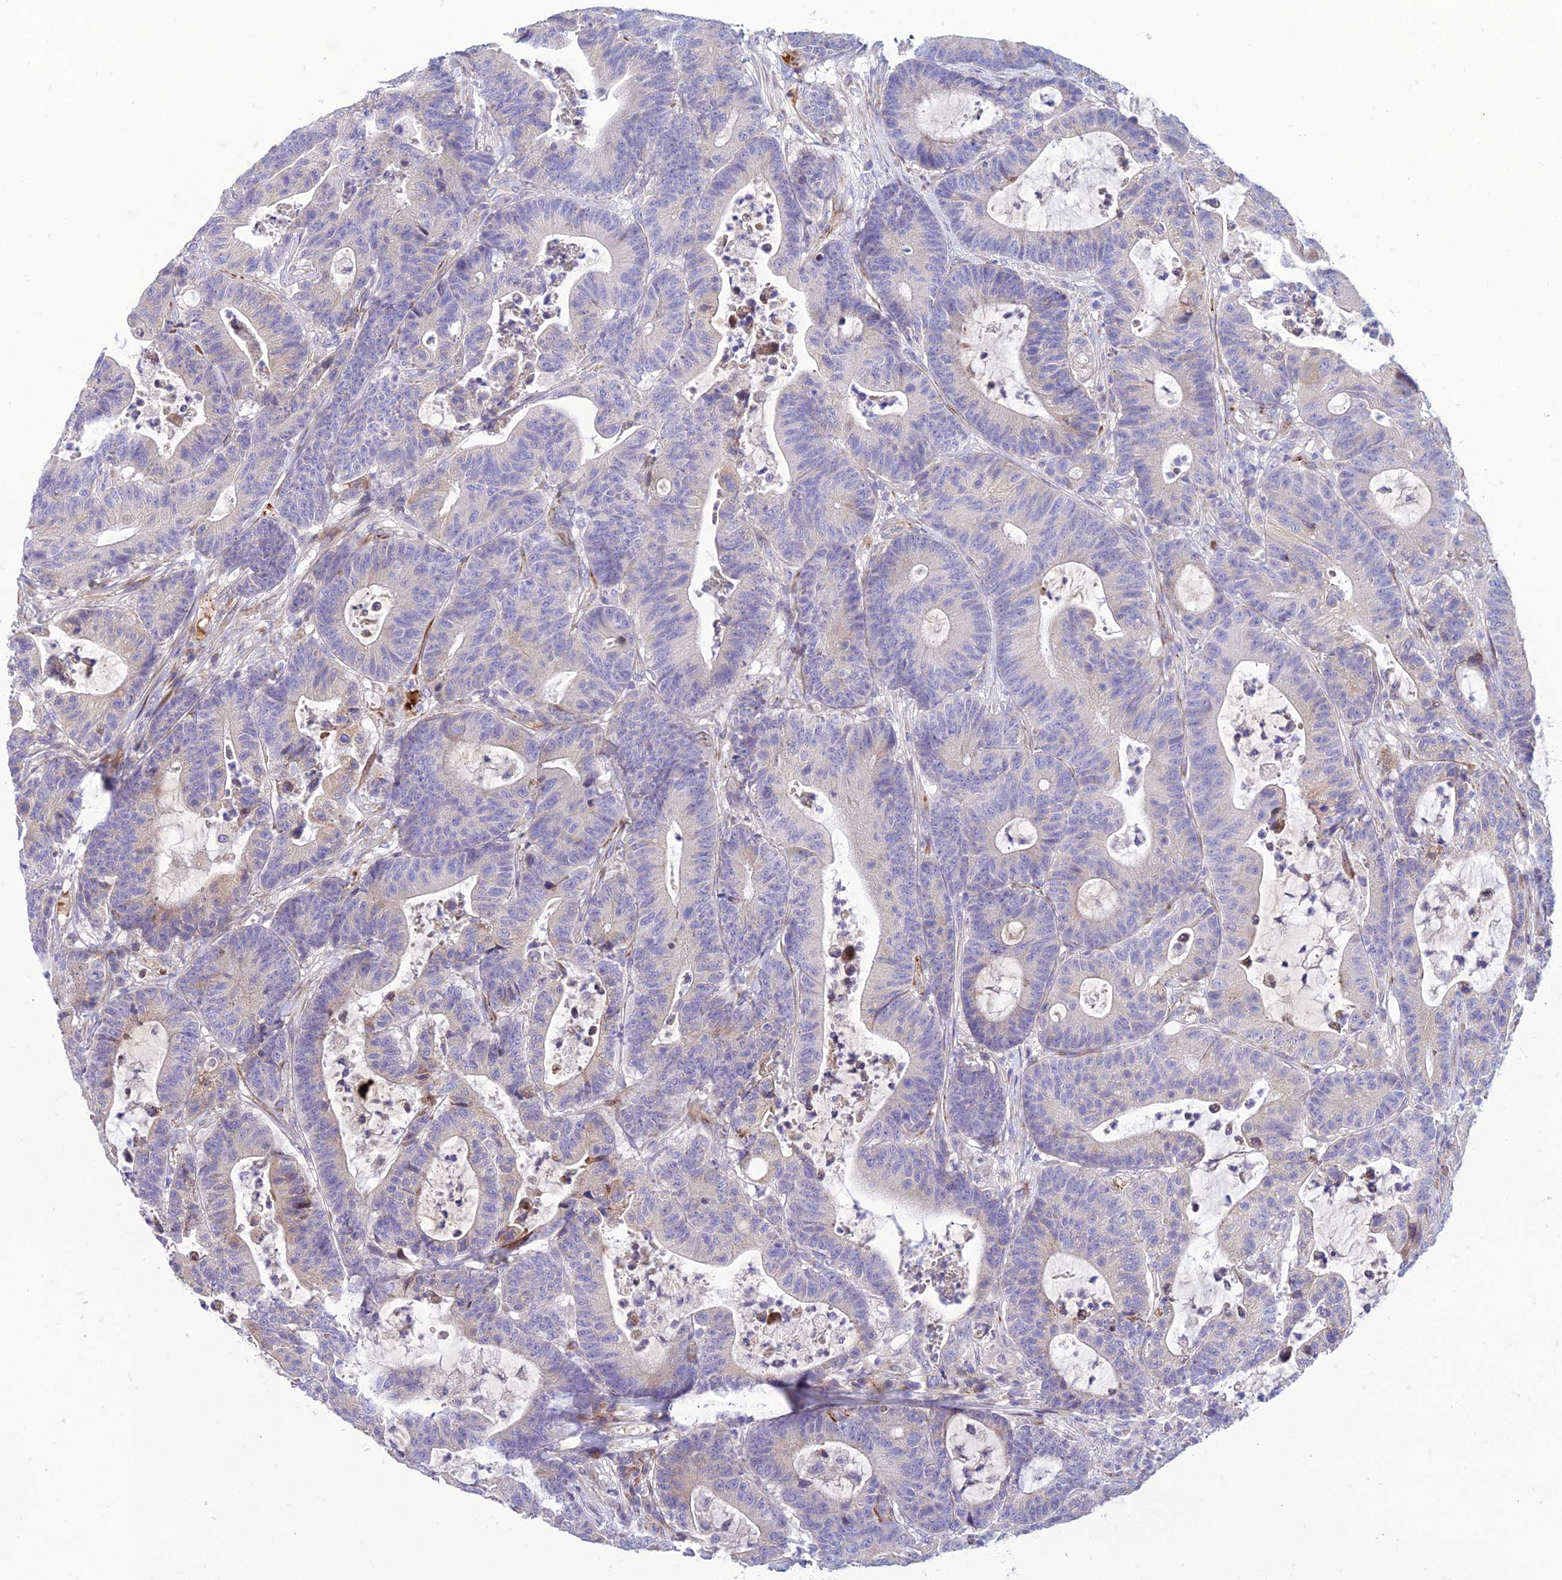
{"staining": {"intensity": "weak", "quantity": "<25%", "location": "cytoplasmic/membranous"}, "tissue": "colorectal cancer", "cell_type": "Tumor cells", "image_type": "cancer", "snomed": [{"axis": "morphology", "description": "Adenocarcinoma, NOS"}, {"axis": "topography", "description": "Colon"}], "caption": "Tumor cells are negative for brown protein staining in colorectal cancer.", "gene": "SEL1L3", "patient": {"sex": "female", "age": 84}}